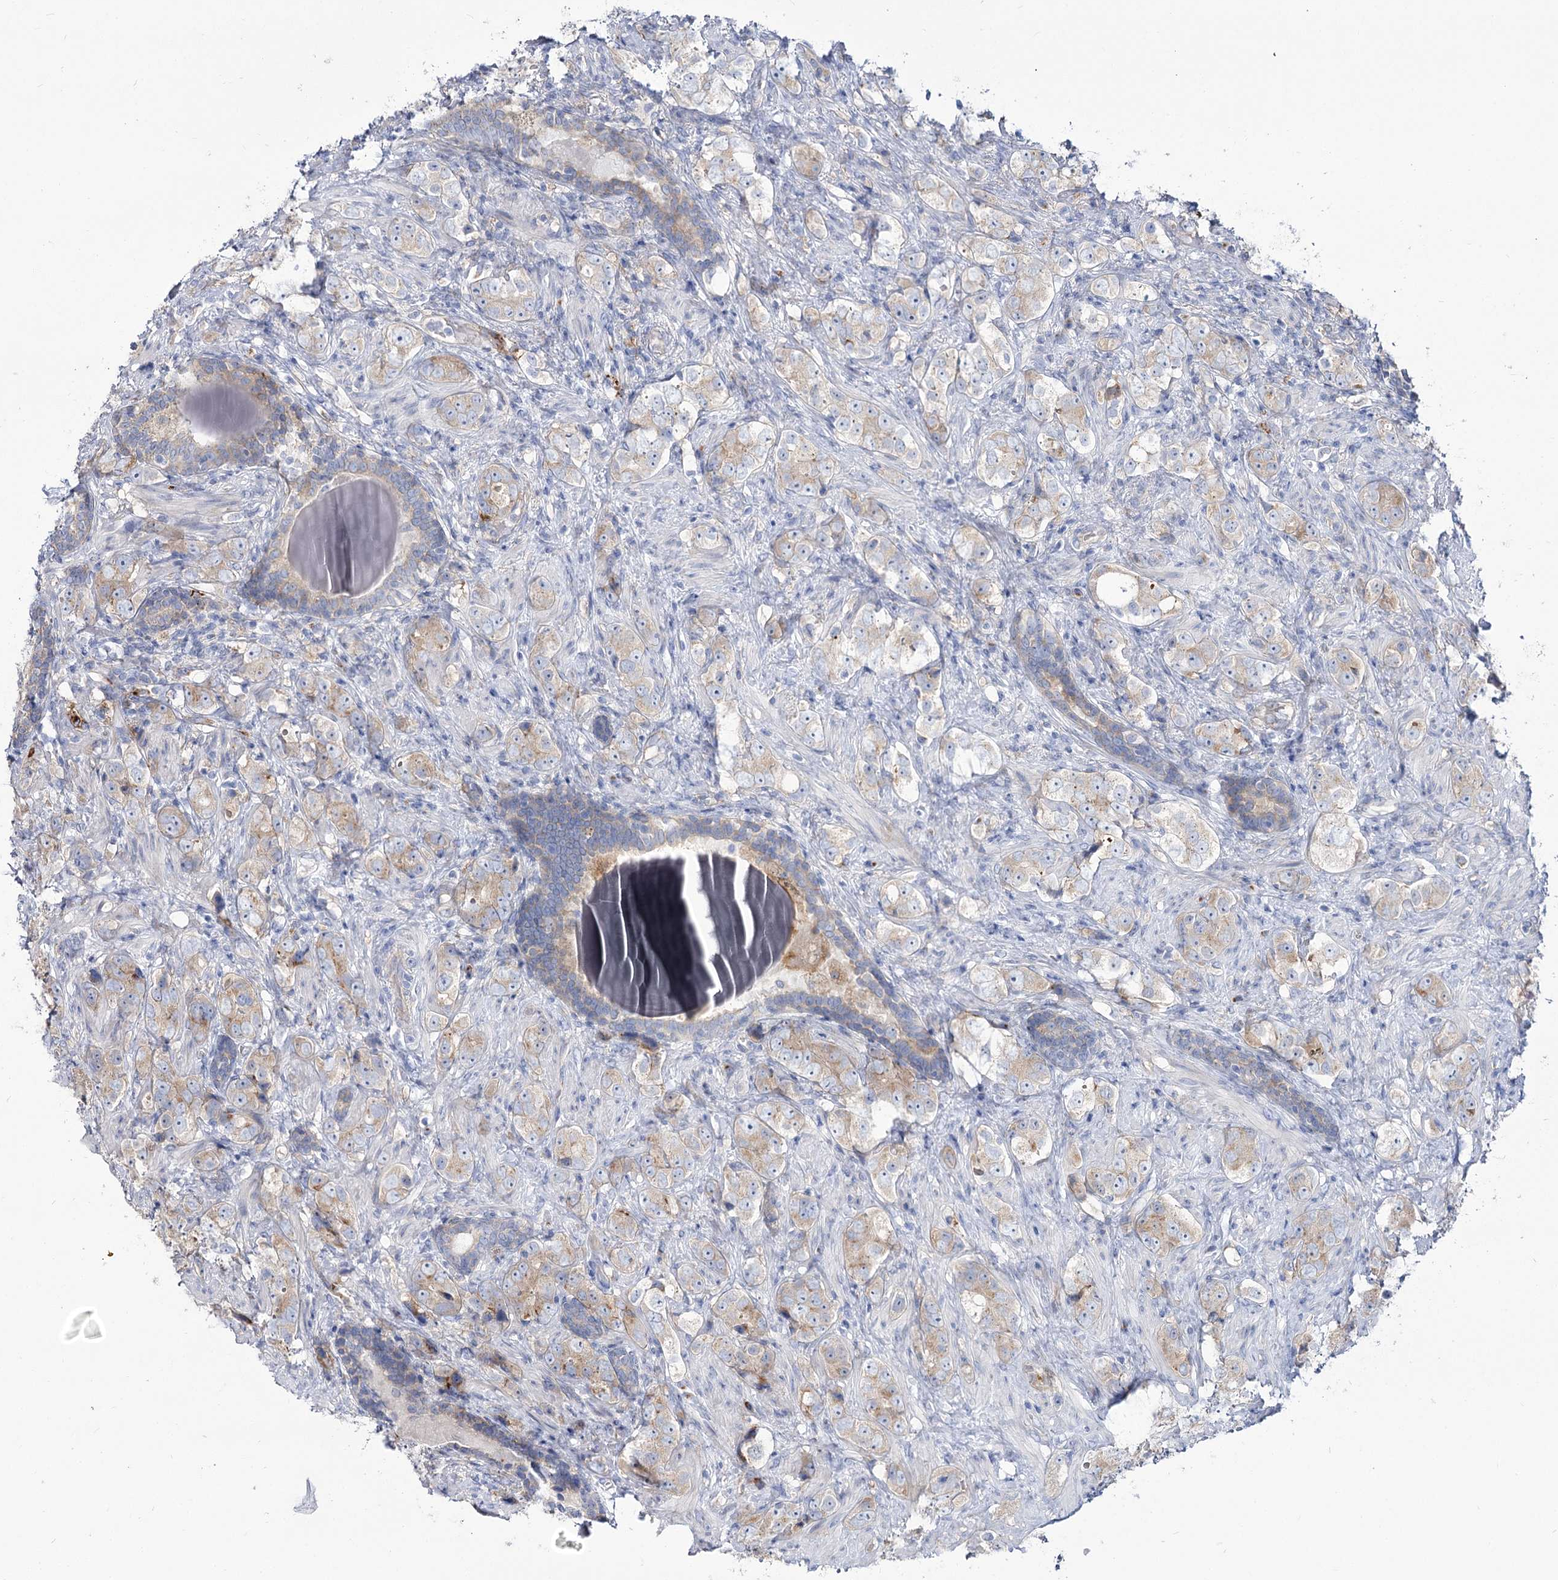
{"staining": {"intensity": "weak", "quantity": "25%-75%", "location": "cytoplasmic/membranous"}, "tissue": "prostate cancer", "cell_type": "Tumor cells", "image_type": "cancer", "snomed": [{"axis": "morphology", "description": "Adenocarcinoma, High grade"}, {"axis": "topography", "description": "Prostate"}], "caption": "This micrograph shows immunohistochemistry staining of prostate high-grade adenocarcinoma, with low weak cytoplasmic/membranous staining in approximately 25%-75% of tumor cells.", "gene": "SUOX", "patient": {"sex": "male", "age": 63}}